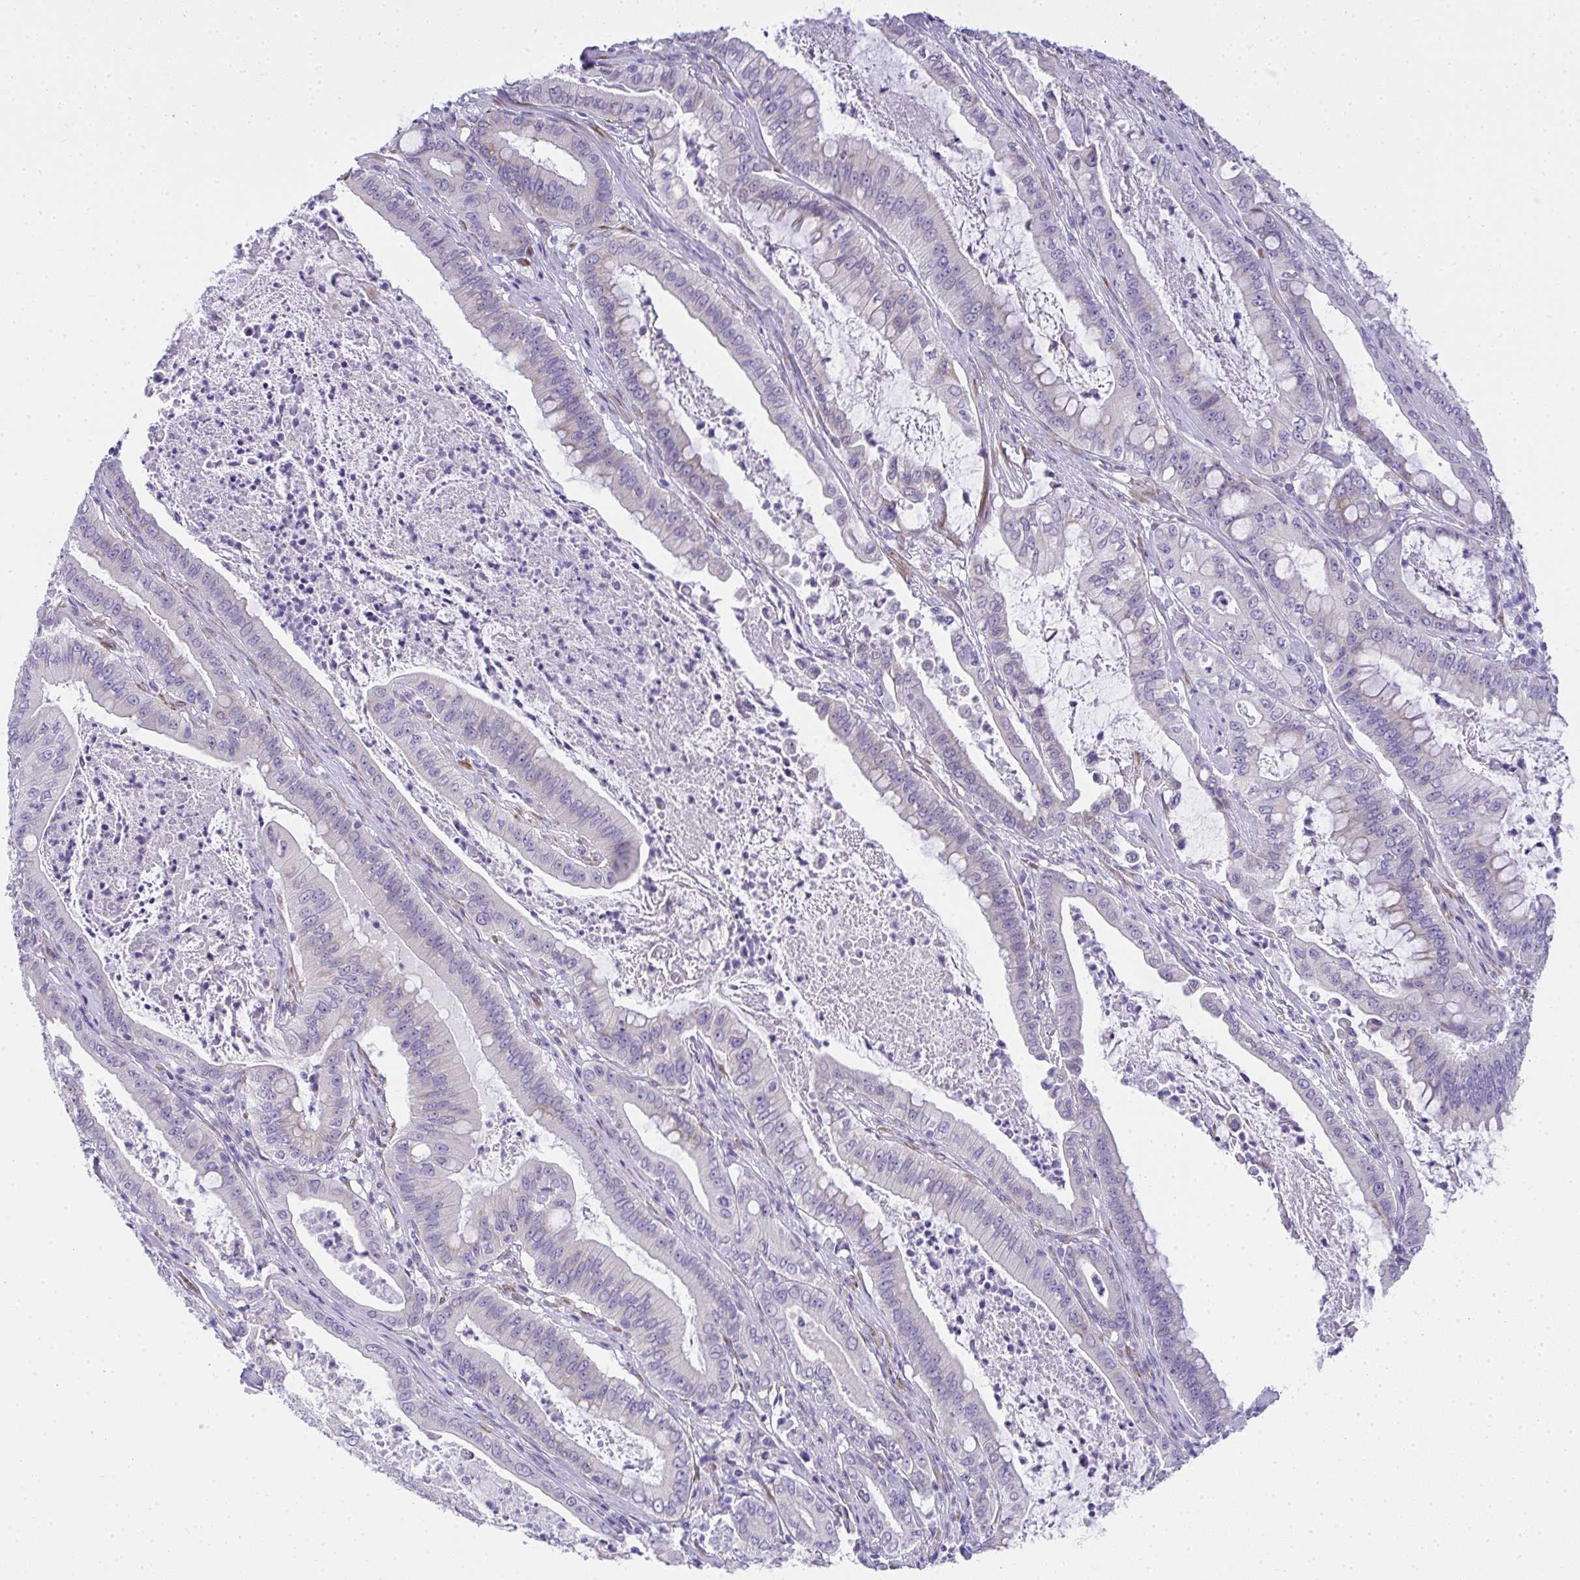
{"staining": {"intensity": "negative", "quantity": "none", "location": "none"}, "tissue": "pancreatic cancer", "cell_type": "Tumor cells", "image_type": "cancer", "snomed": [{"axis": "morphology", "description": "Adenocarcinoma, NOS"}, {"axis": "topography", "description": "Pancreas"}], "caption": "This is an immunohistochemistry (IHC) micrograph of human pancreatic cancer (adenocarcinoma). There is no positivity in tumor cells.", "gene": "ADRA2C", "patient": {"sex": "male", "age": 71}}